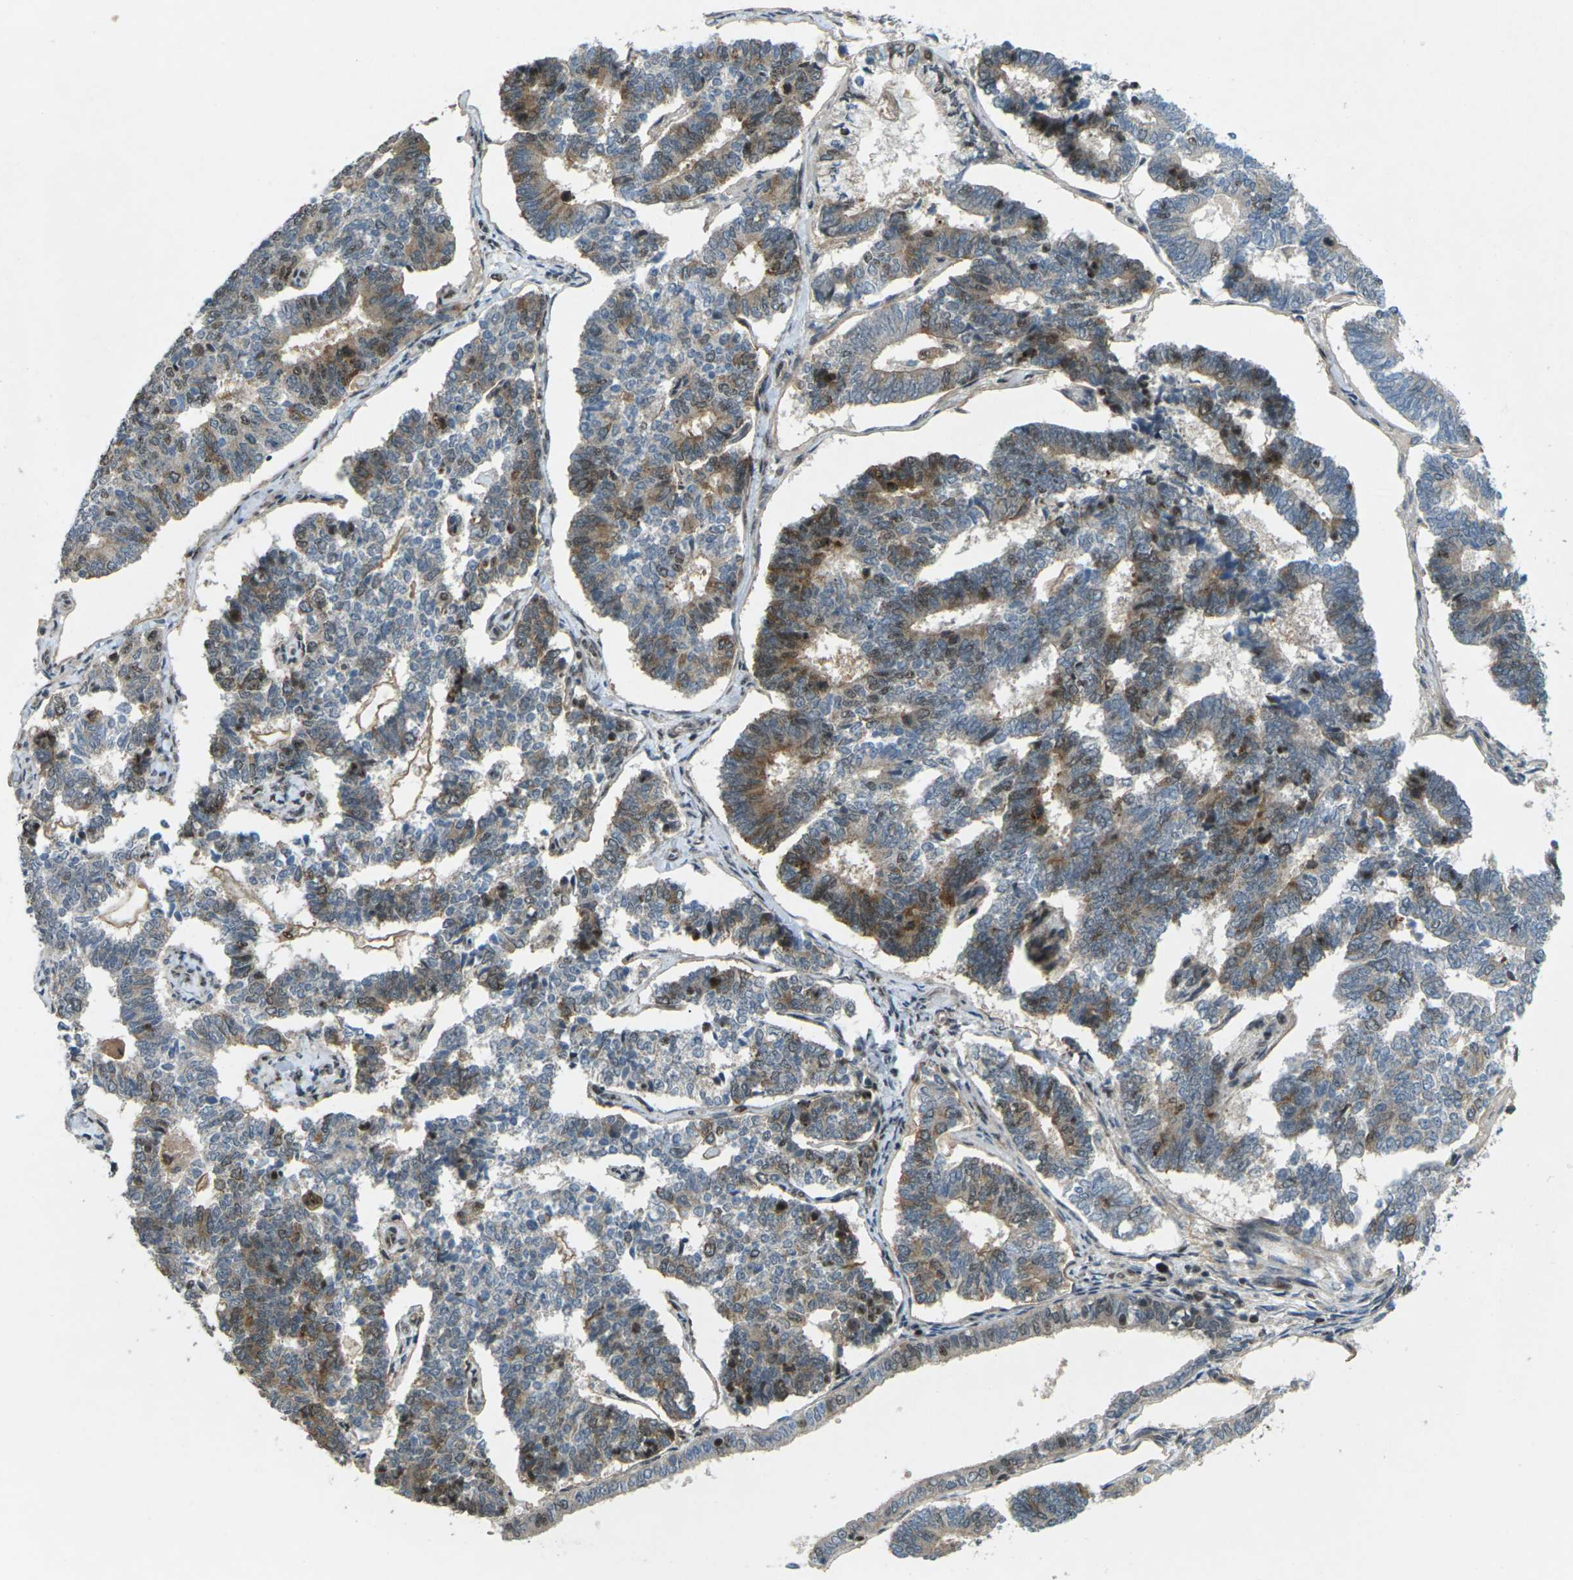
{"staining": {"intensity": "moderate", "quantity": "25%-75%", "location": "cytoplasmic/membranous,nuclear"}, "tissue": "endometrial cancer", "cell_type": "Tumor cells", "image_type": "cancer", "snomed": [{"axis": "morphology", "description": "Adenocarcinoma, NOS"}, {"axis": "topography", "description": "Endometrium"}], "caption": "This is an image of immunohistochemistry staining of endometrial cancer (adenocarcinoma), which shows moderate expression in the cytoplasmic/membranous and nuclear of tumor cells.", "gene": "UBE2S", "patient": {"sex": "female", "age": 70}}